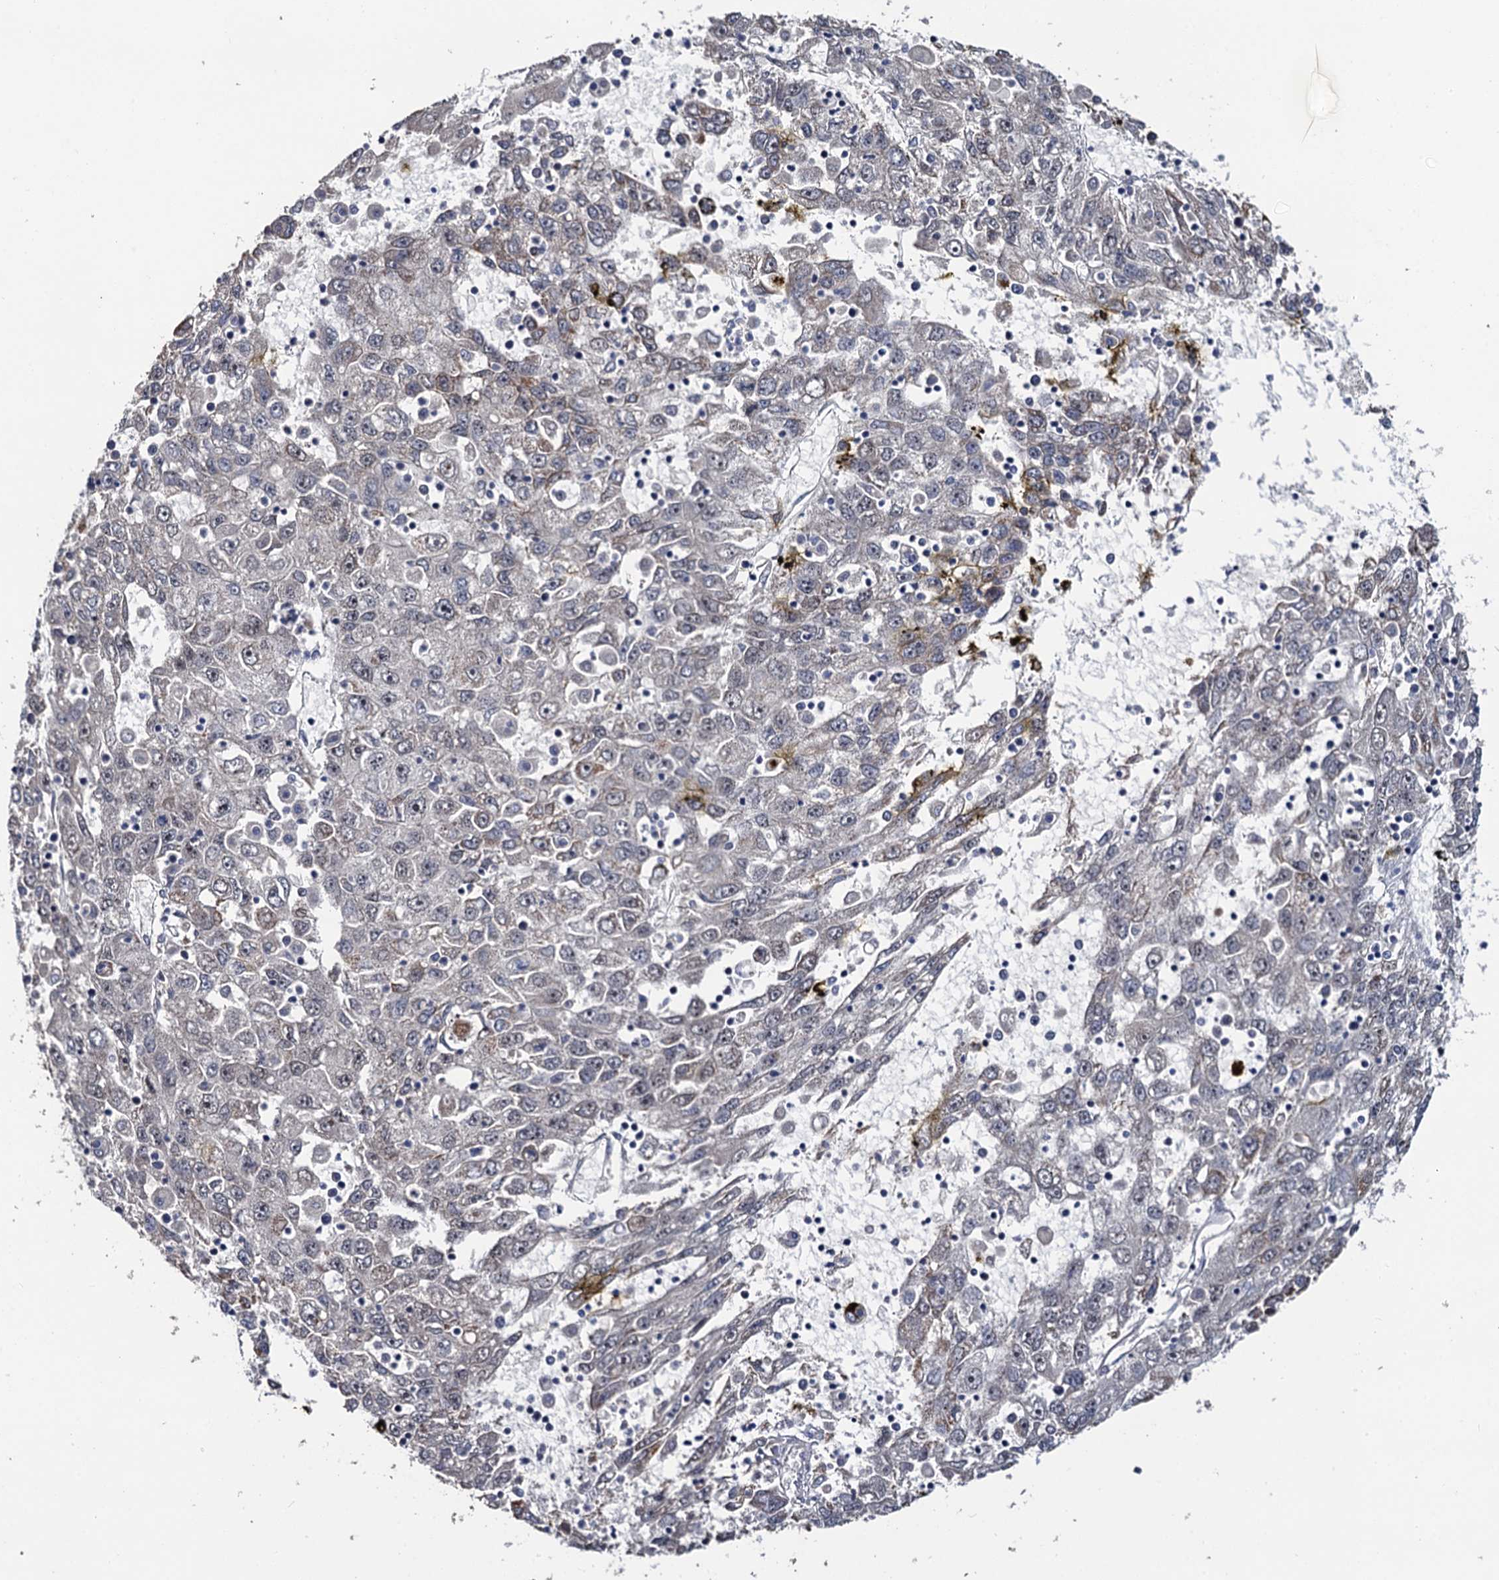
{"staining": {"intensity": "negative", "quantity": "none", "location": "none"}, "tissue": "liver cancer", "cell_type": "Tumor cells", "image_type": "cancer", "snomed": [{"axis": "morphology", "description": "Carcinoma, Hepatocellular, NOS"}, {"axis": "topography", "description": "Liver"}], "caption": "Immunohistochemistry (IHC) micrograph of neoplastic tissue: hepatocellular carcinoma (liver) stained with DAB displays no significant protein positivity in tumor cells.", "gene": "LRRC63", "patient": {"sex": "male", "age": 49}}